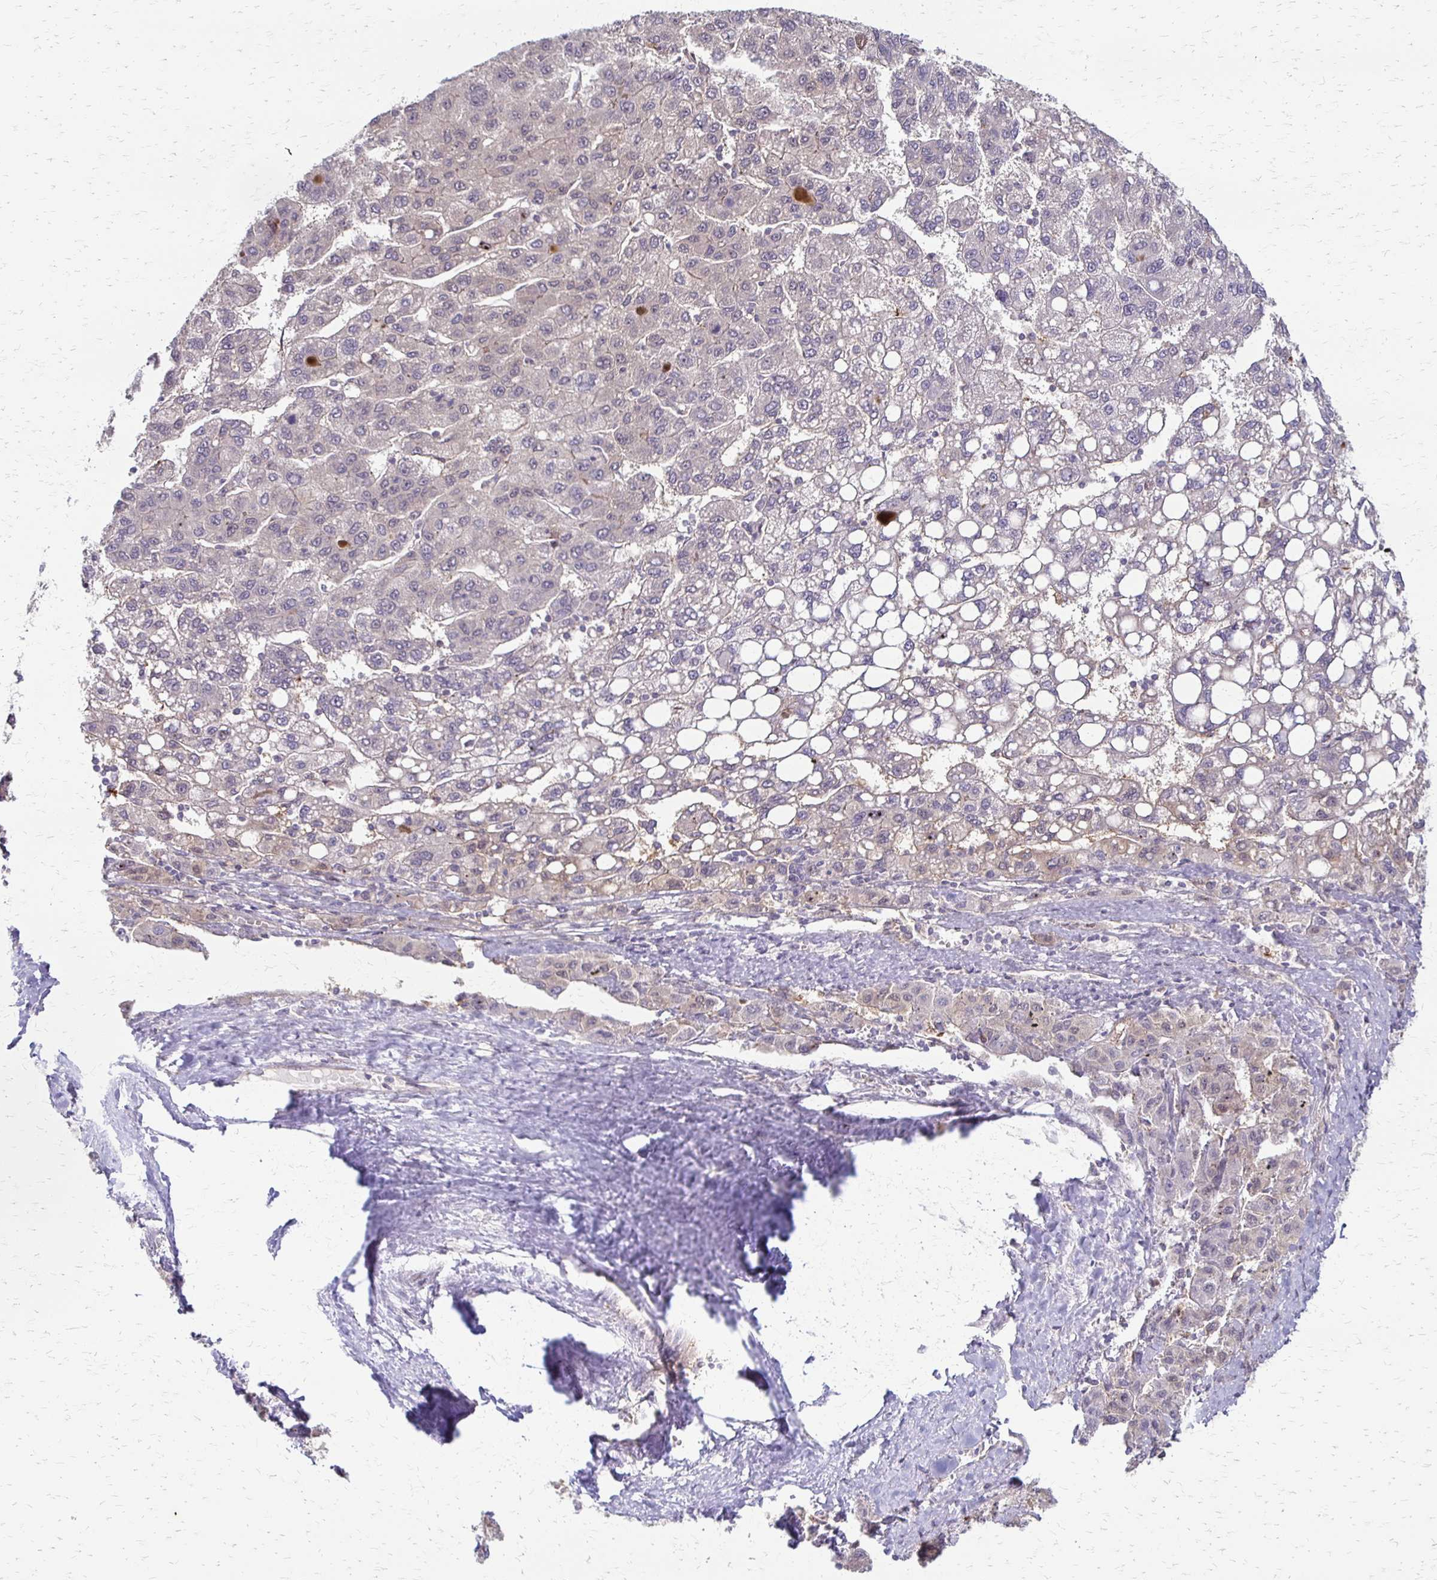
{"staining": {"intensity": "negative", "quantity": "none", "location": "none"}, "tissue": "liver cancer", "cell_type": "Tumor cells", "image_type": "cancer", "snomed": [{"axis": "morphology", "description": "Carcinoma, Hepatocellular, NOS"}, {"axis": "topography", "description": "Liver"}], "caption": "There is no significant positivity in tumor cells of liver cancer.", "gene": "CFL2", "patient": {"sex": "female", "age": 82}}